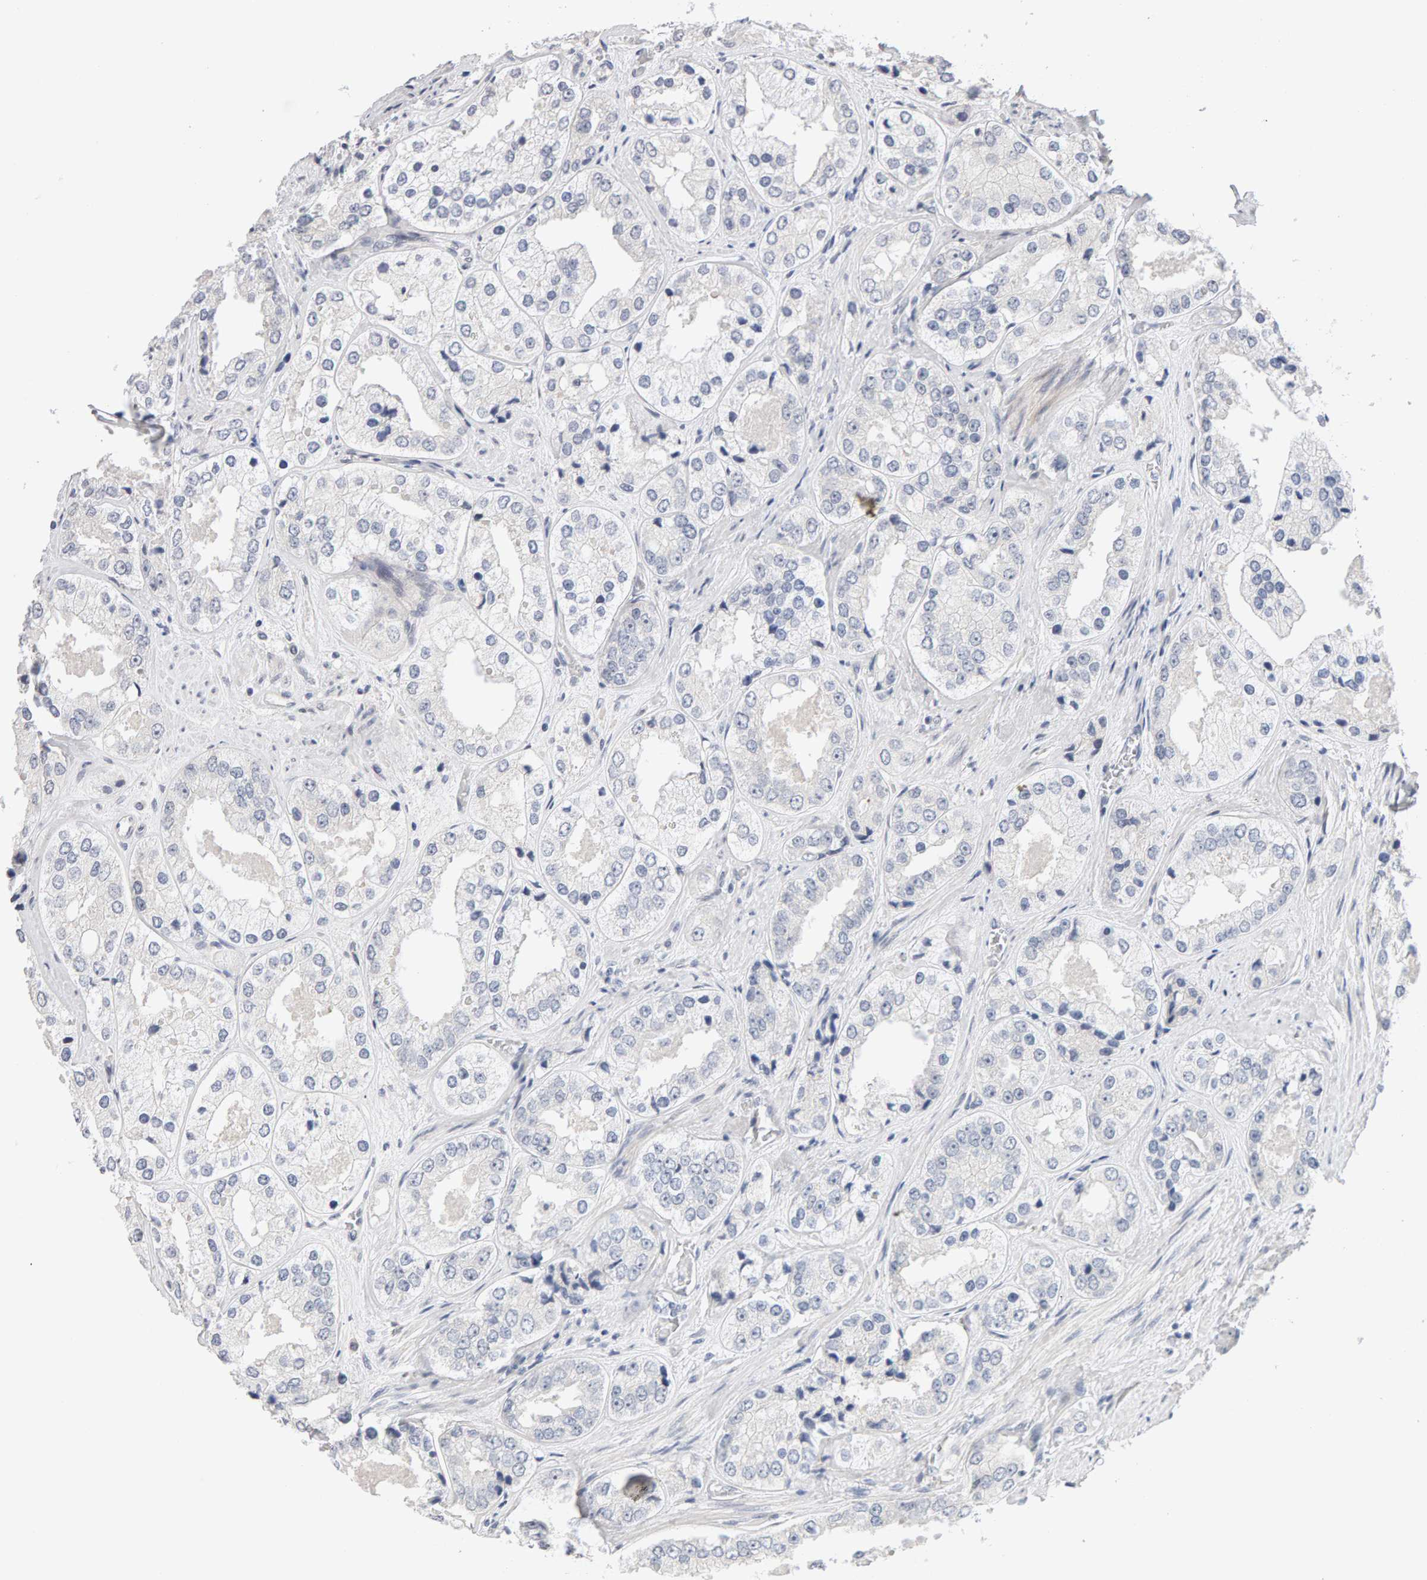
{"staining": {"intensity": "negative", "quantity": "none", "location": "none"}, "tissue": "prostate cancer", "cell_type": "Tumor cells", "image_type": "cancer", "snomed": [{"axis": "morphology", "description": "Adenocarcinoma, High grade"}, {"axis": "topography", "description": "Prostate"}], "caption": "Protein analysis of prostate cancer shows no significant expression in tumor cells.", "gene": "HNF4A", "patient": {"sex": "male", "age": 61}}